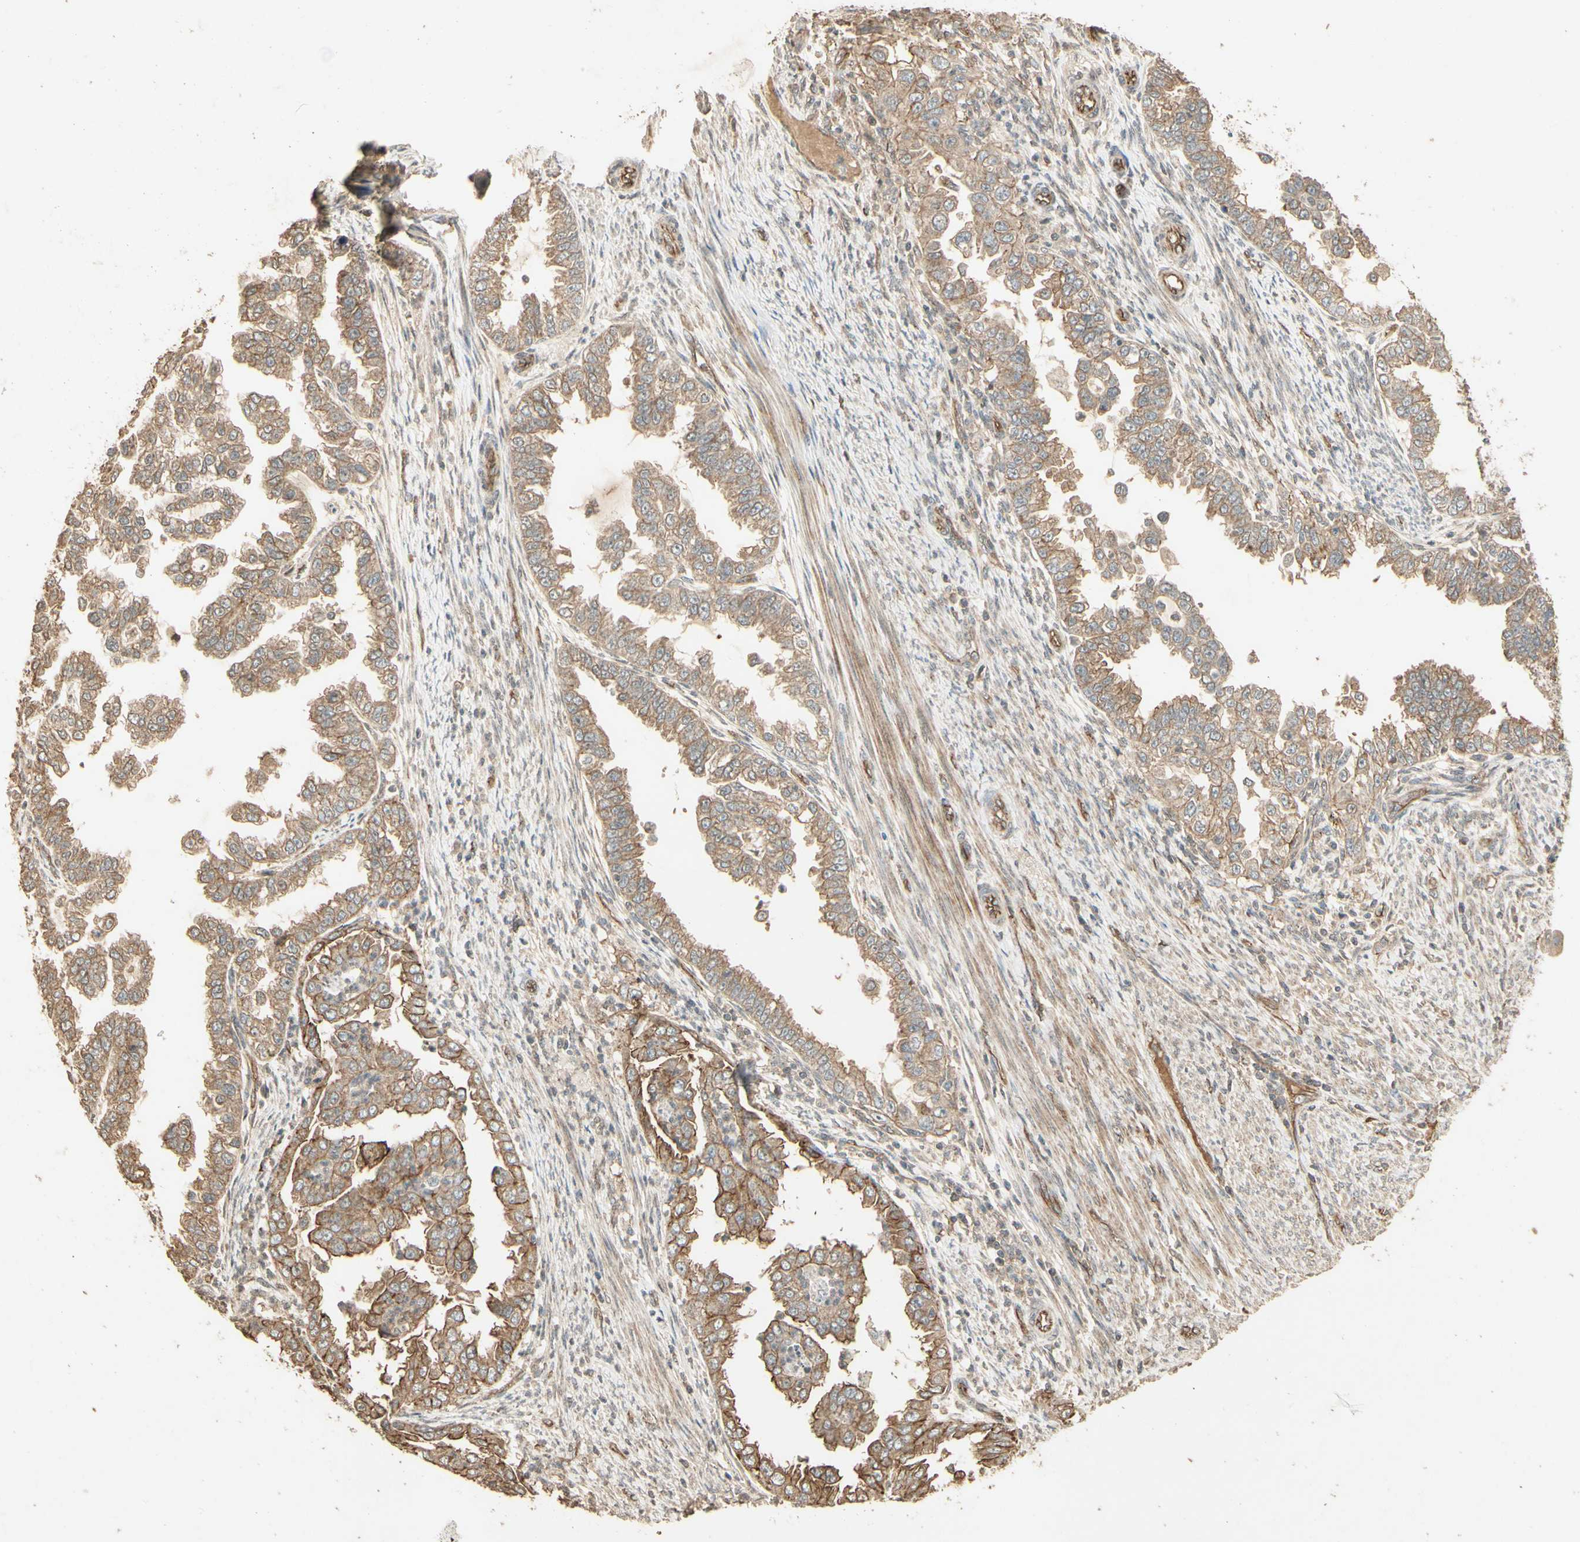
{"staining": {"intensity": "moderate", "quantity": ">75%", "location": "cytoplasmic/membranous"}, "tissue": "endometrial cancer", "cell_type": "Tumor cells", "image_type": "cancer", "snomed": [{"axis": "morphology", "description": "Adenocarcinoma, NOS"}, {"axis": "topography", "description": "Endometrium"}], "caption": "This micrograph exhibits IHC staining of endometrial cancer (adenocarcinoma), with medium moderate cytoplasmic/membranous positivity in about >75% of tumor cells.", "gene": "RNF180", "patient": {"sex": "female", "age": 85}}